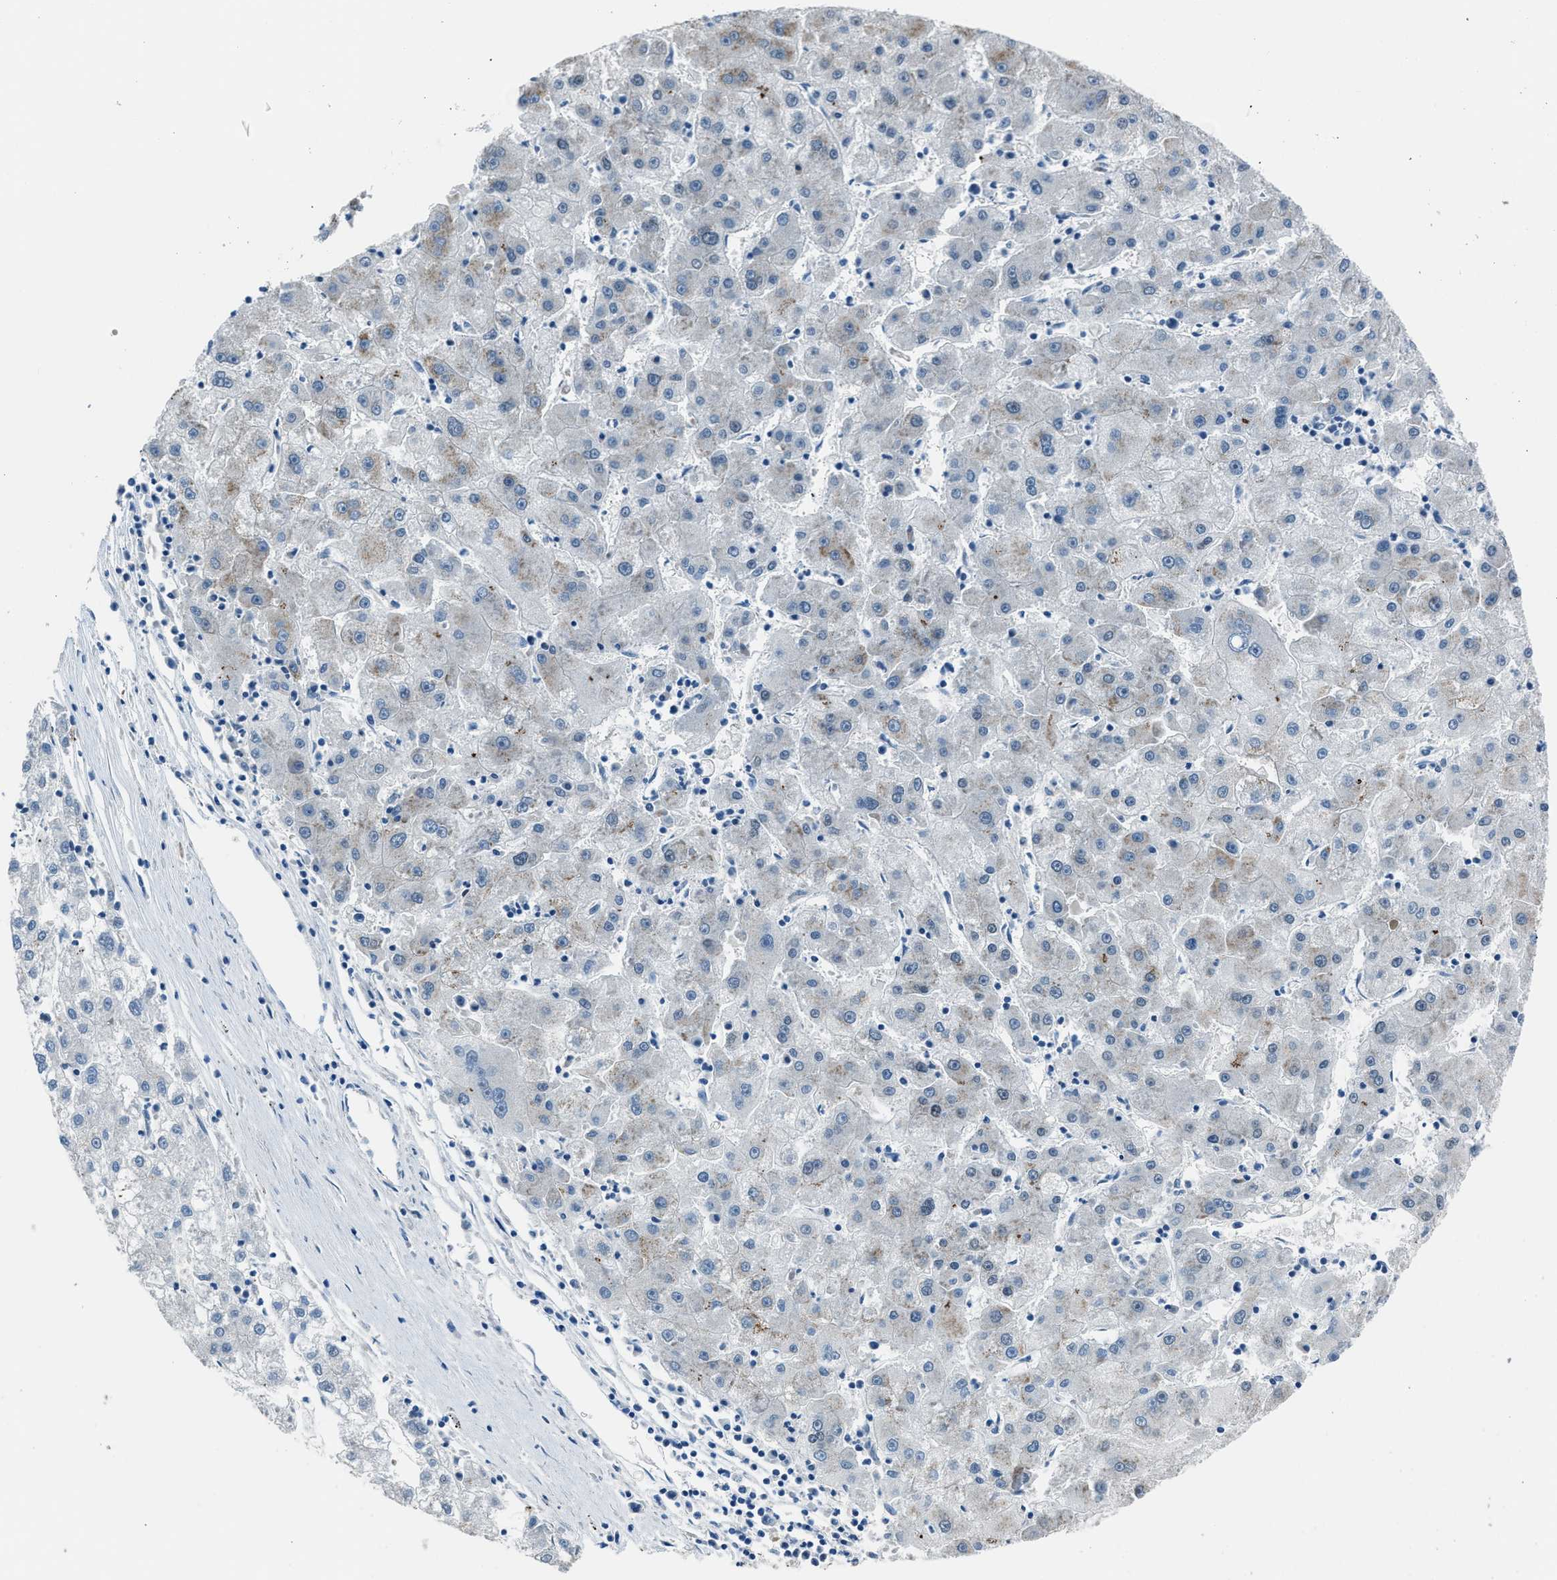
{"staining": {"intensity": "weak", "quantity": "<25%", "location": "cytoplasmic/membranous"}, "tissue": "liver cancer", "cell_type": "Tumor cells", "image_type": "cancer", "snomed": [{"axis": "morphology", "description": "Carcinoma, Hepatocellular, NOS"}, {"axis": "topography", "description": "Liver"}], "caption": "Hepatocellular carcinoma (liver) was stained to show a protein in brown. There is no significant staining in tumor cells.", "gene": "RNF41", "patient": {"sex": "male", "age": 72}}